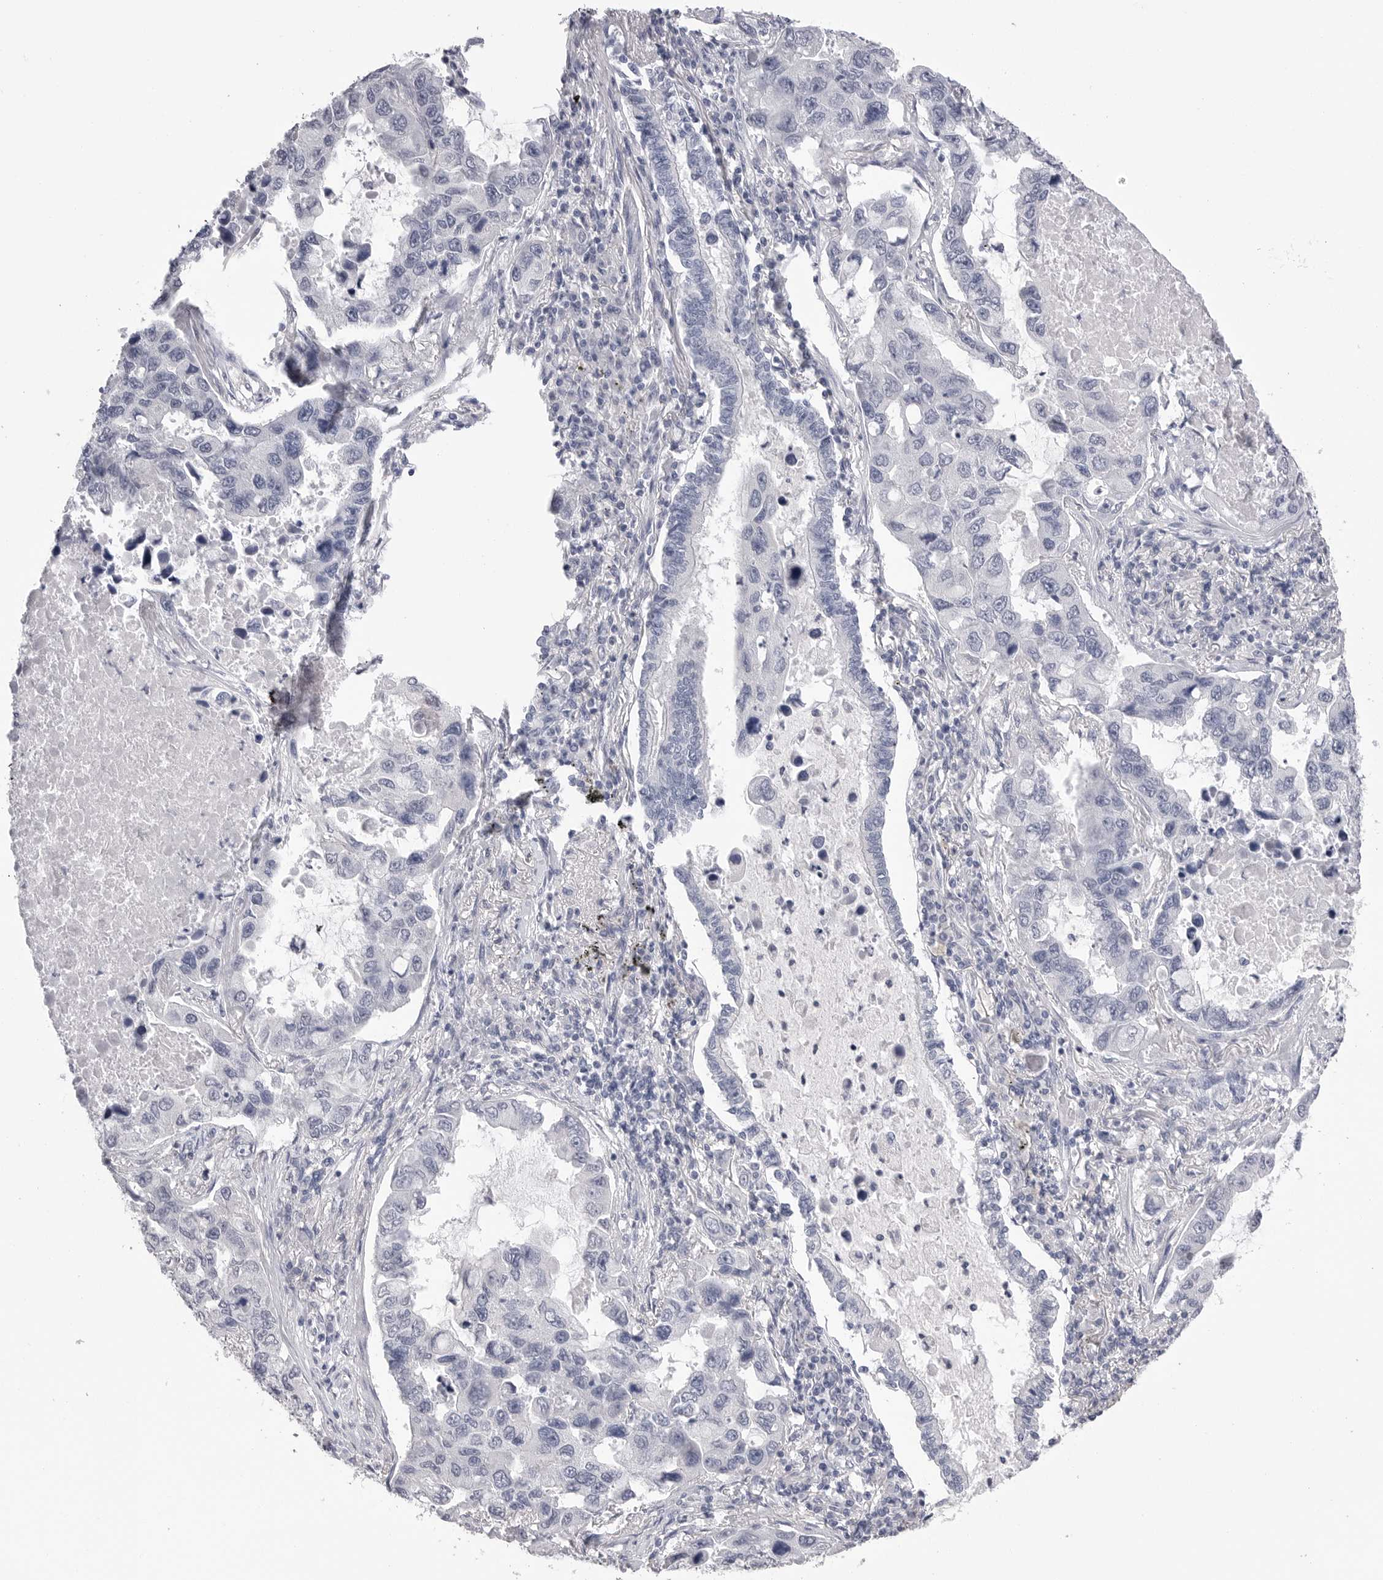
{"staining": {"intensity": "negative", "quantity": "none", "location": "none"}, "tissue": "lung cancer", "cell_type": "Tumor cells", "image_type": "cancer", "snomed": [{"axis": "morphology", "description": "Adenocarcinoma, NOS"}, {"axis": "topography", "description": "Lung"}], "caption": "This is an immunohistochemistry (IHC) image of human lung cancer (adenocarcinoma). There is no staining in tumor cells.", "gene": "DLGAP3", "patient": {"sex": "male", "age": 64}}